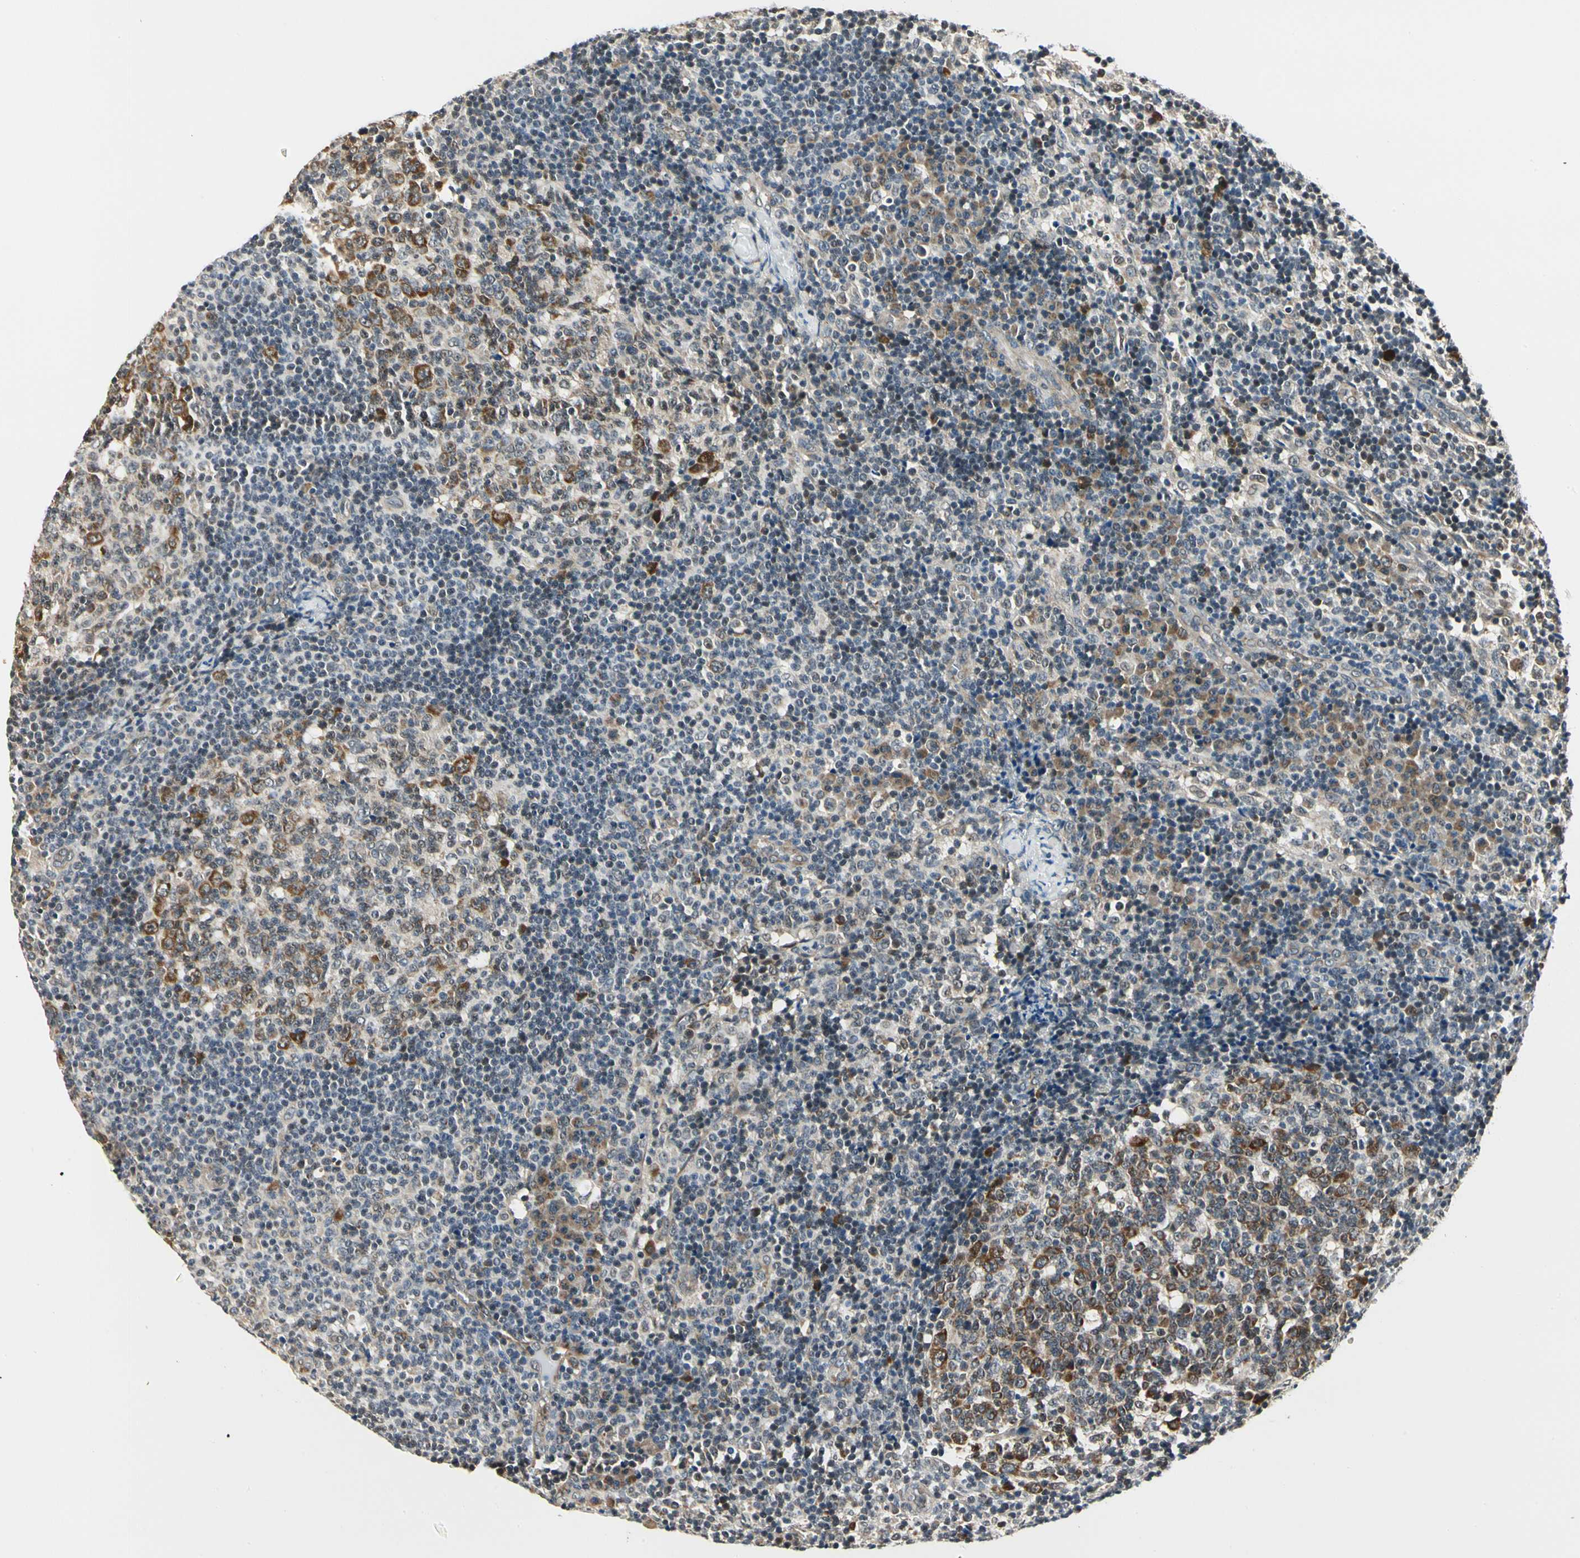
{"staining": {"intensity": "strong", "quantity": "25%-75%", "location": "cytoplasmic/membranous"}, "tissue": "lymph node", "cell_type": "Germinal center cells", "image_type": "normal", "snomed": [{"axis": "morphology", "description": "Normal tissue, NOS"}, {"axis": "morphology", "description": "Inflammation, NOS"}, {"axis": "topography", "description": "Lymph node"}], "caption": "DAB immunohistochemical staining of unremarkable lymph node exhibits strong cytoplasmic/membranous protein staining in about 25%-75% of germinal center cells. The staining is performed using DAB (3,3'-diaminobenzidine) brown chromogen to label protein expression. The nuclei are counter-stained blue using hematoxylin.", "gene": "PDK2", "patient": {"sex": "male", "age": 55}}